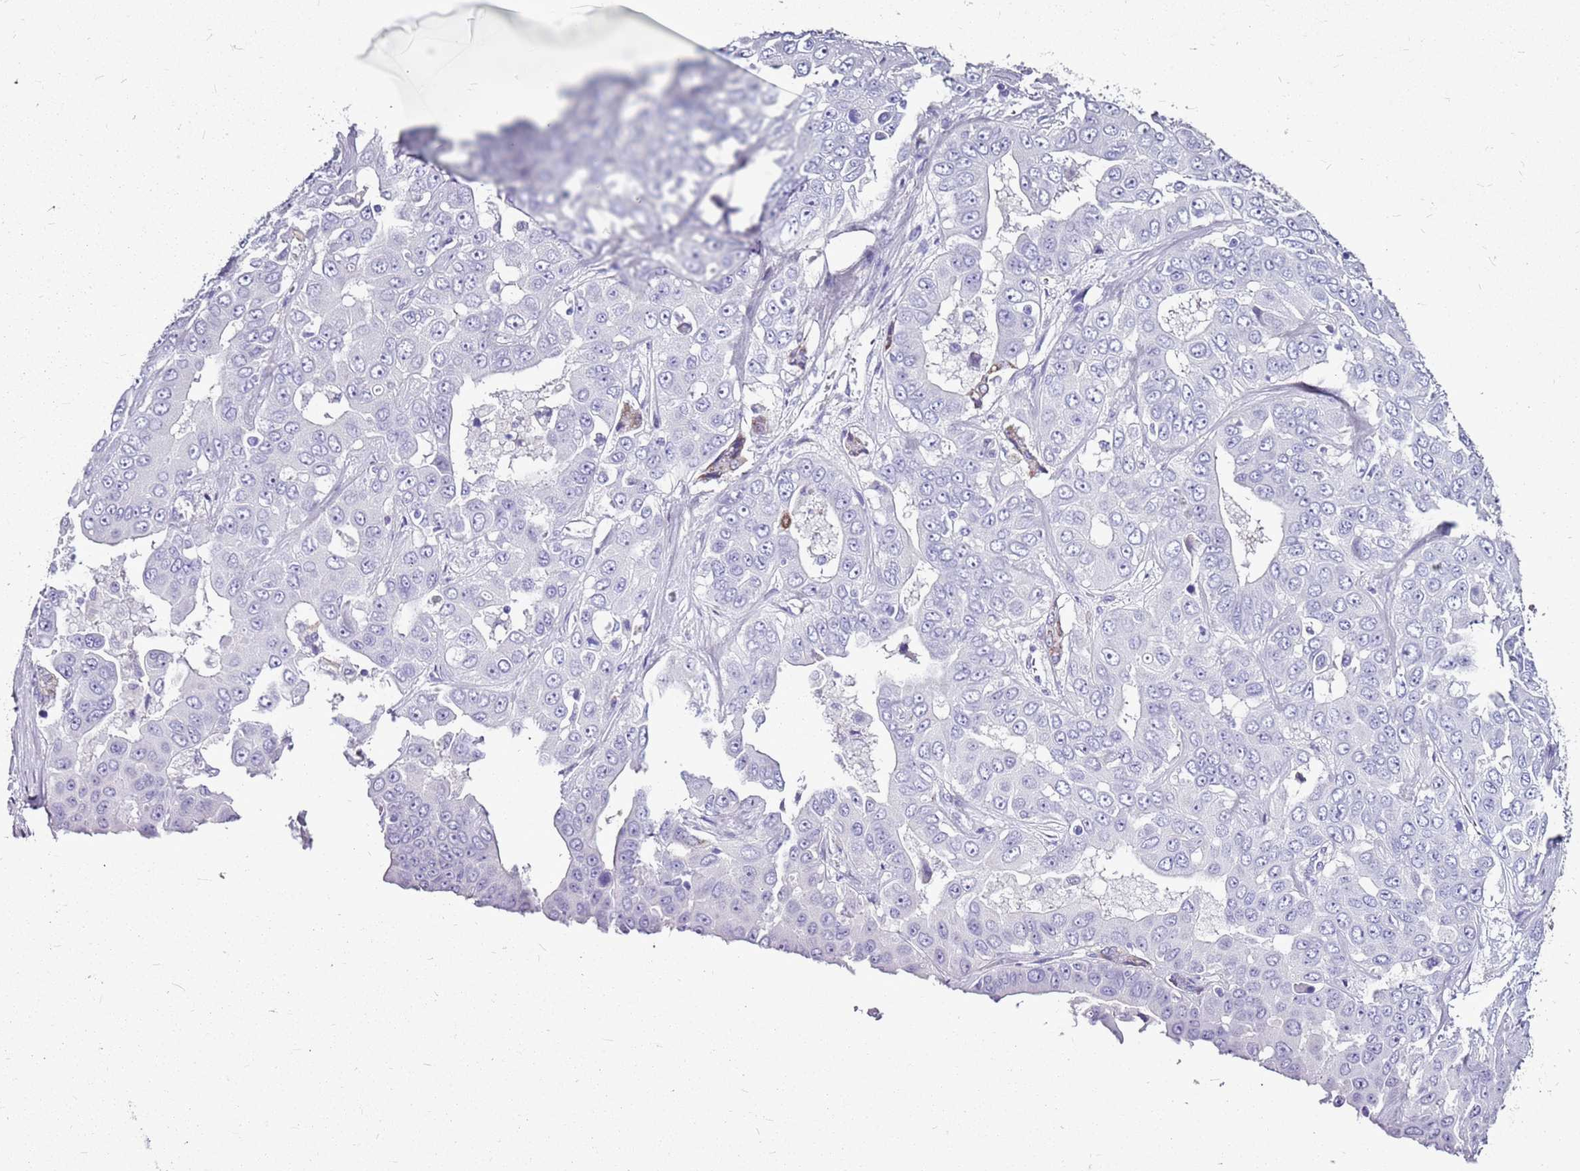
{"staining": {"intensity": "negative", "quantity": "none", "location": "none"}, "tissue": "liver cancer", "cell_type": "Tumor cells", "image_type": "cancer", "snomed": [{"axis": "morphology", "description": "Cholangiocarcinoma"}, {"axis": "topography", "description": "Liver"}], "caption": "Liver cancer (cholangiocarcinoma) was stained to show a protein in brown. There is no significant expression in tumor cells.", "gene": "ACSS3", "patient": {"sex": "female", "age": 52}}